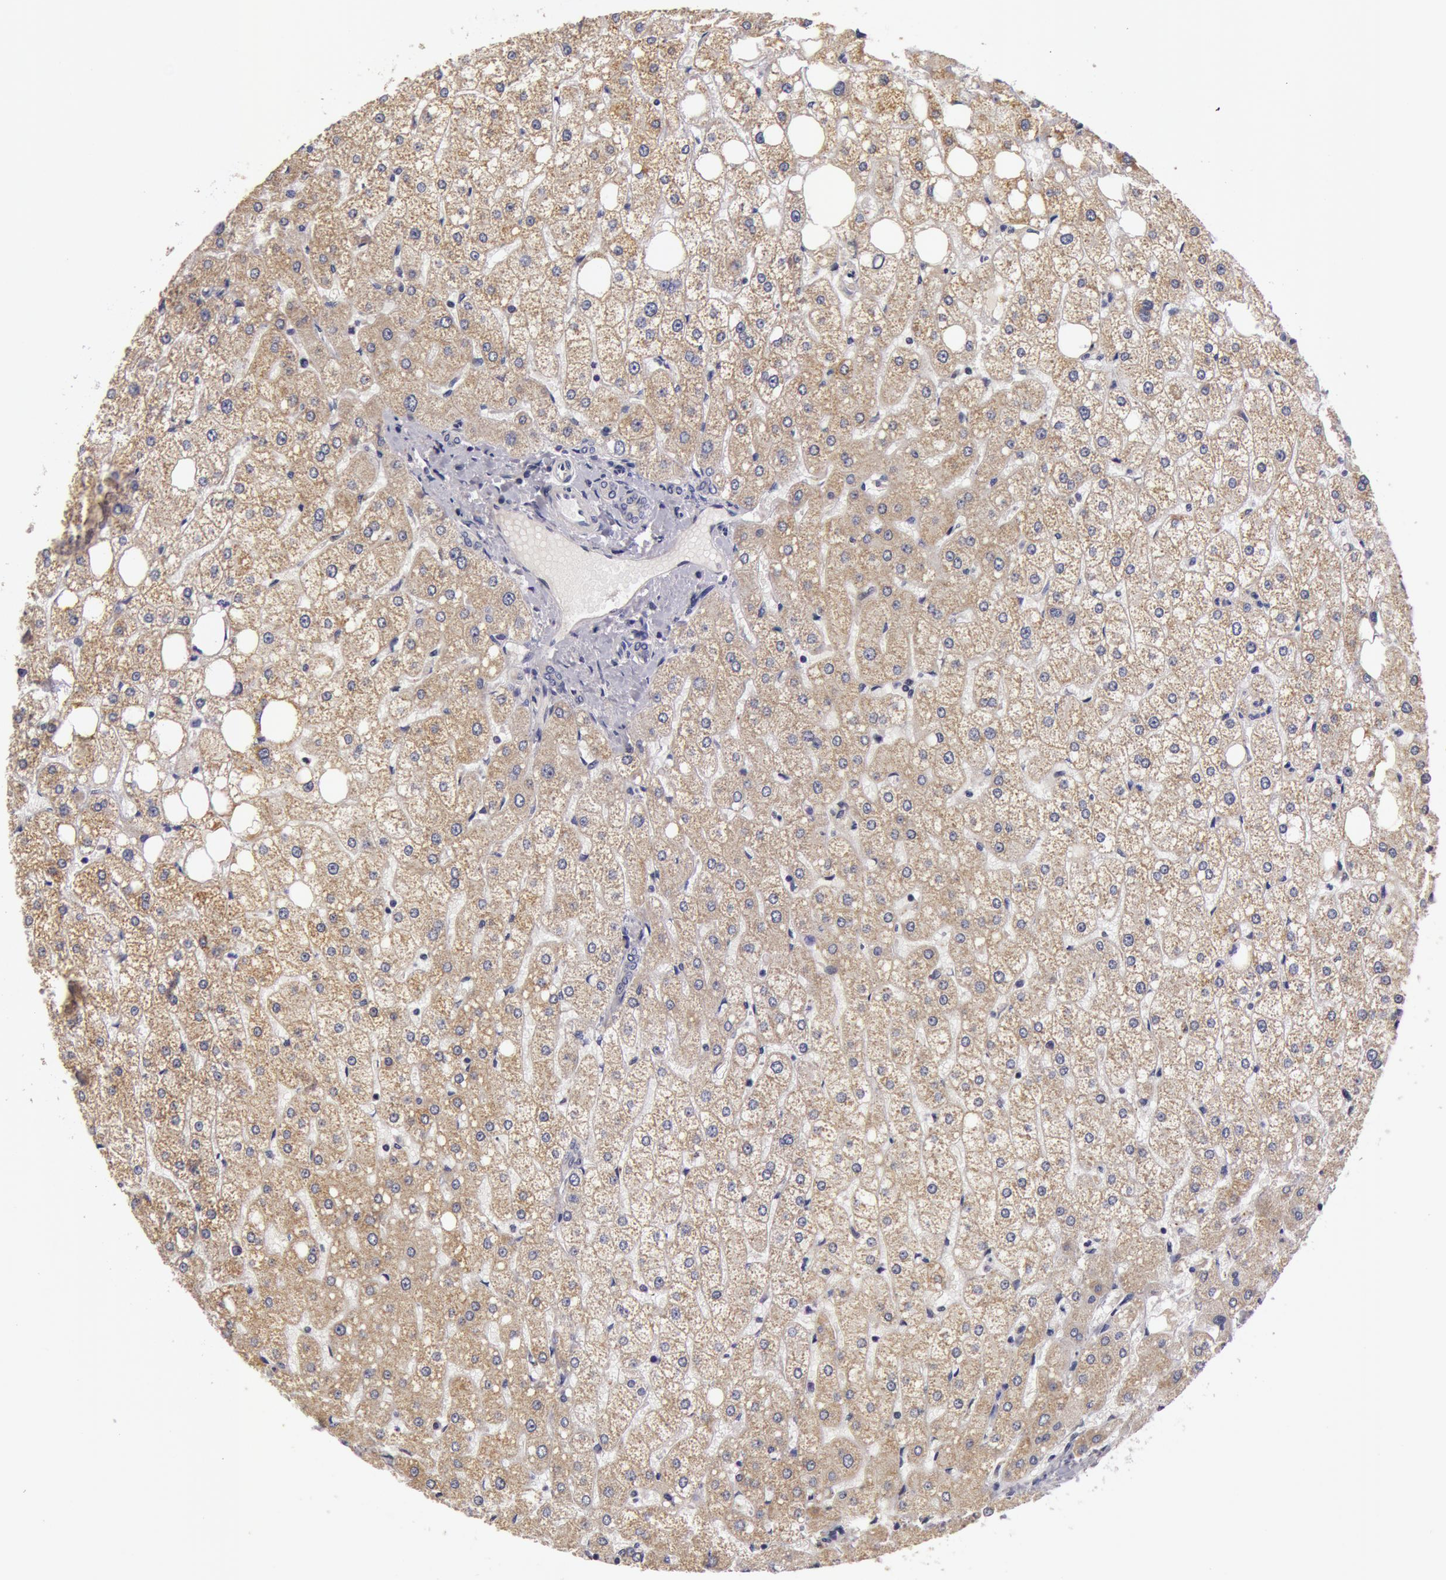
{"staining": {"intensity": "negative", "quantity": "none", "location": "none"}, "tissue": "liver", "cell_type": "Cholangiocytes", "image_type": "normal", "snomed": [{"axis": "morphology", "description": "Normal tissue, NOS"}, {"axis": "topography", "description": "Liver"}], "caption": "DAB immunohistochemical staining of benign human liver demonstrates no significant positivity in cholangiocytes.", "gene": "SYTL4", "patient": {"sex": "male", "age": 35}}